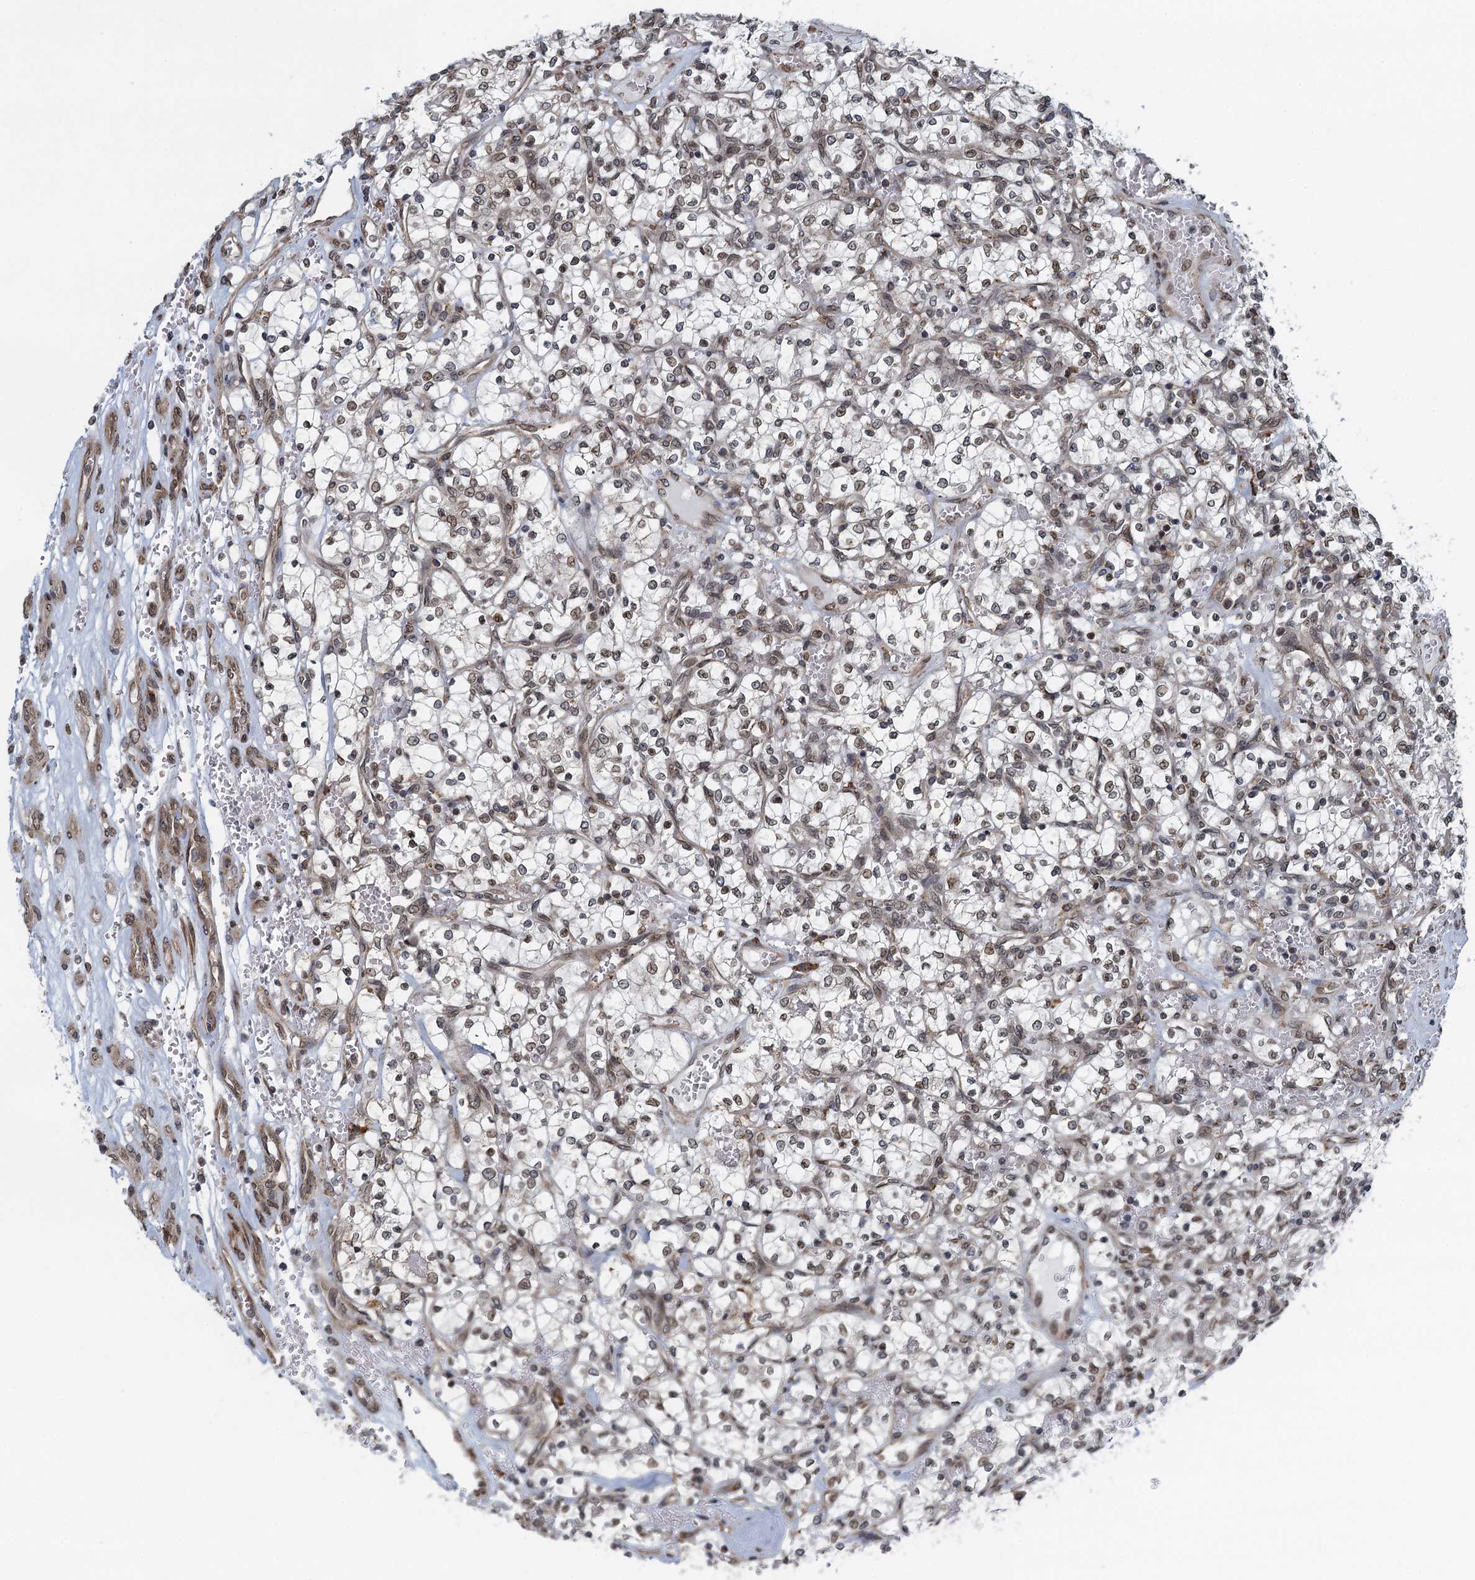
{"staining": {"intensity": "weak", "quantity": ">75%", "location": "cytoplasmic/membranous,nuclear"}, "tissue": "renal cancer", "cell_type": "Tumor cells", "image_type": "cancer", "snomed": [{"axis": "morphology", "description": "Adenocarcinoma, NOS"}, {"axis": "topography", "description": "Kidney"}], "caption": "The micrograph reveals a brown stain indicating the presence of a protein in the cytoplasmic/membranous and nuclear of tumor cells in renal adenocarcinoma. (IHC, brightfield microscopy, high magnification).", "gene": "CCDC34", "patient": {"sex": "female", "age": 69}}